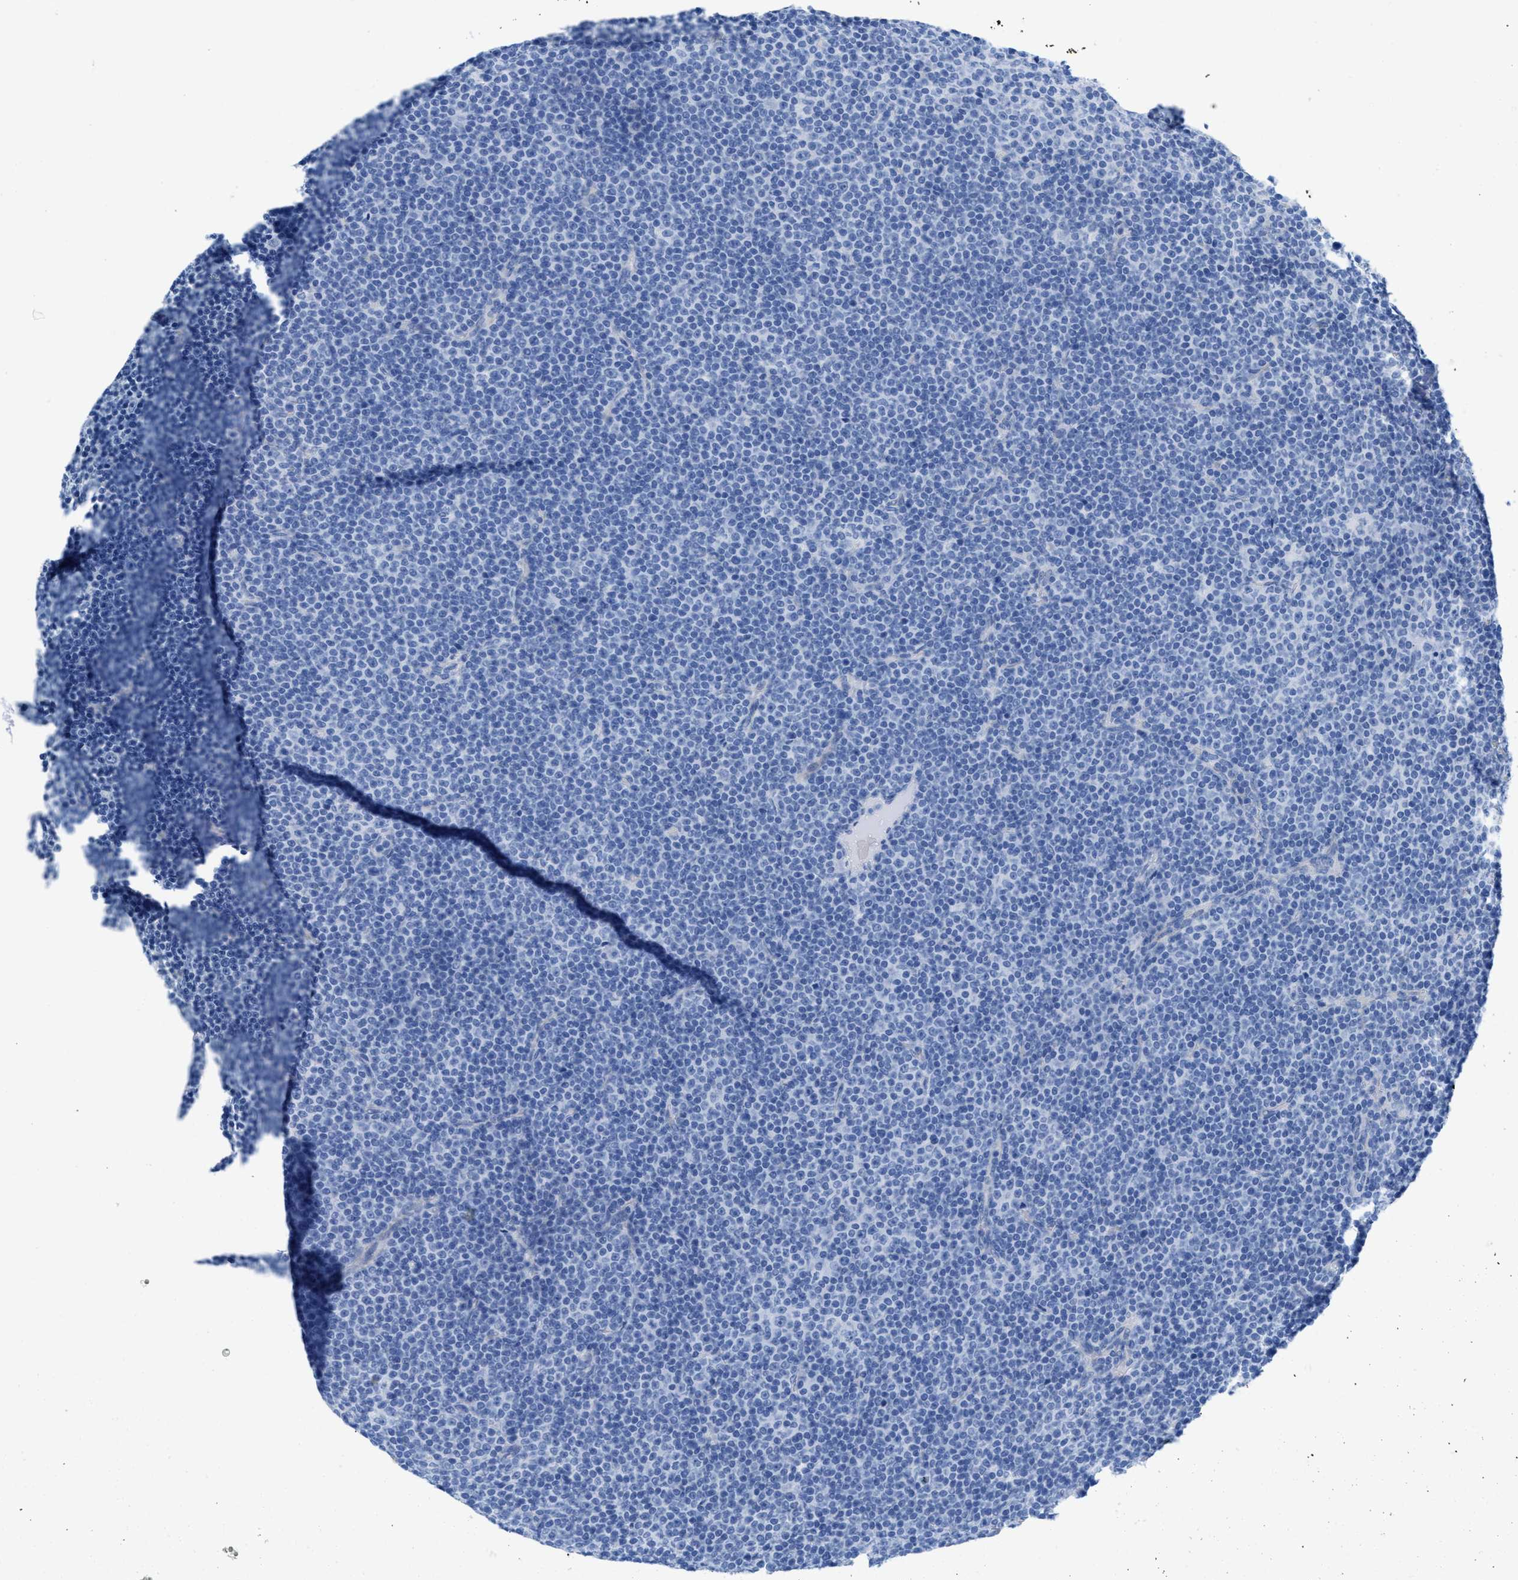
{"staining": {"intensity": "negative", "quantity": "none", "location": "none"}, "tissue": "lymphoma", "cell_type": "Tumor cells", "image_type": "cancer", "snomed": [{"axis": "morphology", "description": "Malignant lymphoma, non-Hodgkin's type, Low grade"}, {"axis": "topography", "description": "Lymph node"}], "caption": "Immunohistochemical staining of human lymphoma demonstrates no significant staining in tumor cells.", "gene": "ANKFN1", "patient": {"sex": "female", "age": 67}}